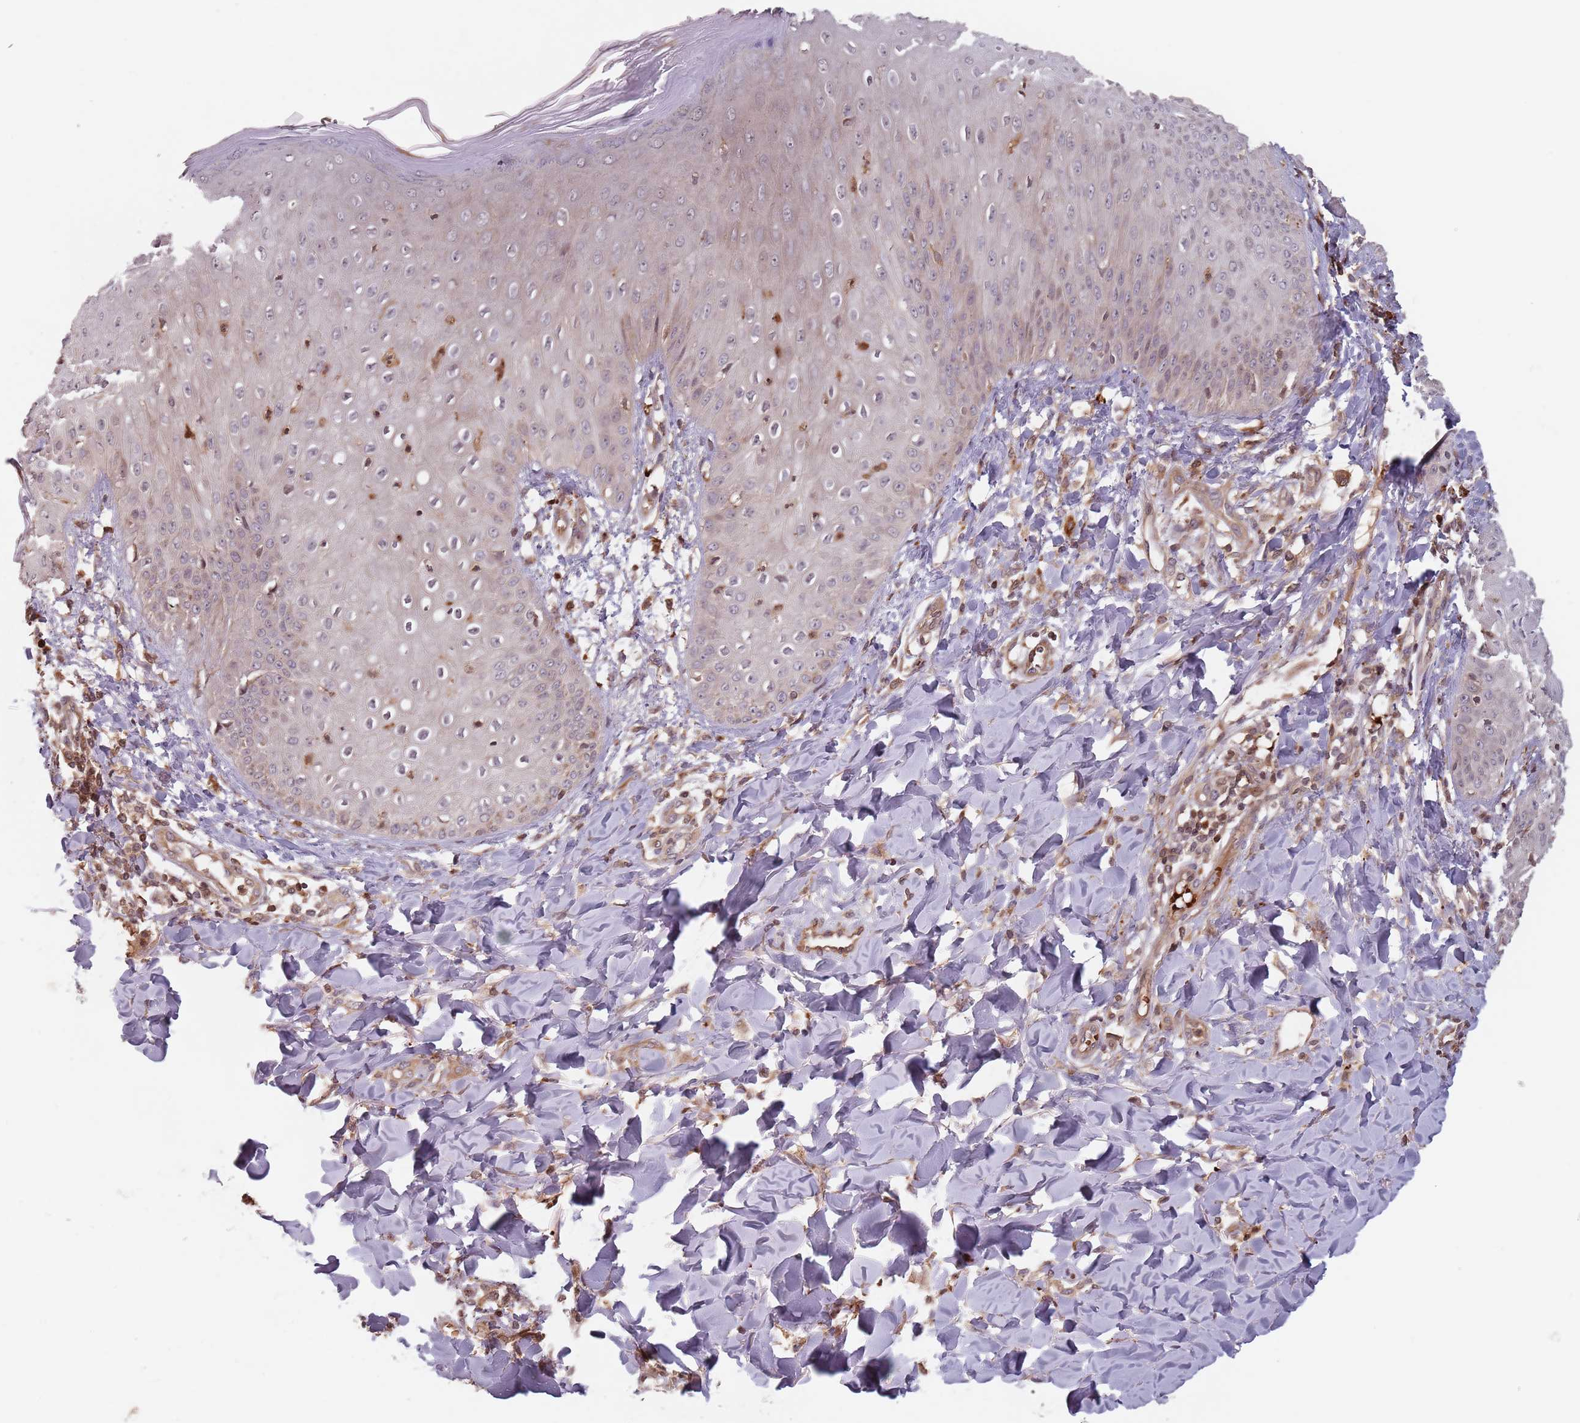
{"staining": {"intensity": "weak", "quantity": "<25%", "location": "cytoplasmic/membranous"}, "tissue": "skin", "cell_type": "Epidermal cells", "image_type": "normal", "snomed": [{"axis": "morphology", "description": "Normal tissue, NOS"}, {"axis": "morphology", "description": "Inflammation, NOS"}, {"axis": "topography", "description": "Soft tissue"}, {"axis": "topography", "description": "Anal"}], "caption": "An image of skin stained for a protein displays no brown staining in epidermal cells. (DAB (3,3'-diaminobenzidine) IHC visualized using brightfield microscopy, high magnification).", "gene": "GPR180", "patient": {"sex": "female", "age": 15}}